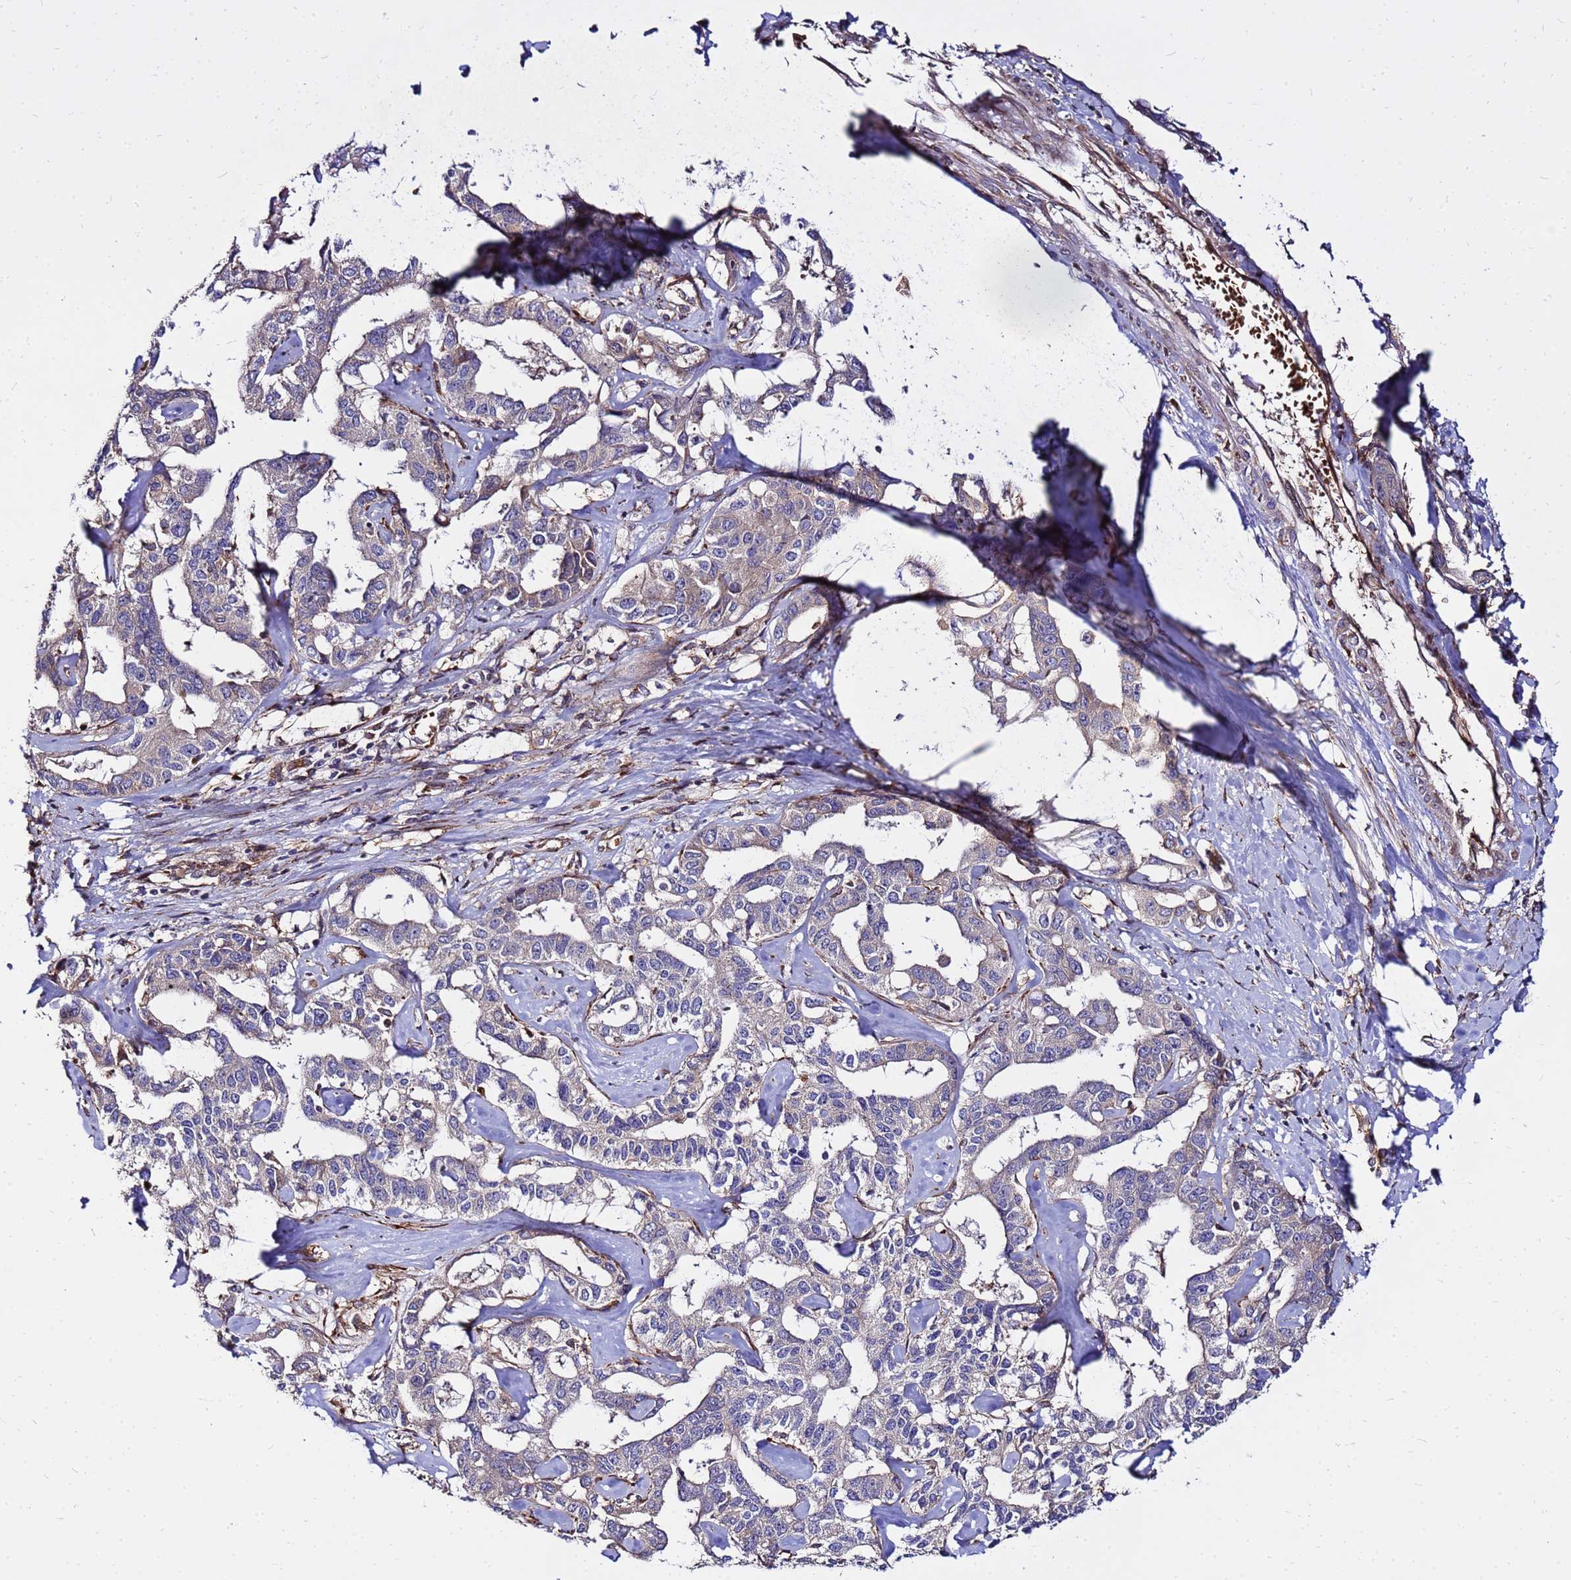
{"staining": {"intensity": "weak", "quantity": "<25%", "location": "cytoplasmic/membranous"}, "tissue": "liver cancer", "cell_type": "Tumor cells", "image_type": "cancer", "snomed": [{"axis": "morphology", "description": "Cholangiocarcinoma"}, {"axis": "topography", "description": "Liver"}], "caption": "Tumor cells show no significant protein expression in liver cholangiocarcinoma.", "gene": "WWC2", "patient": {"sex": "male", "age": 59}}